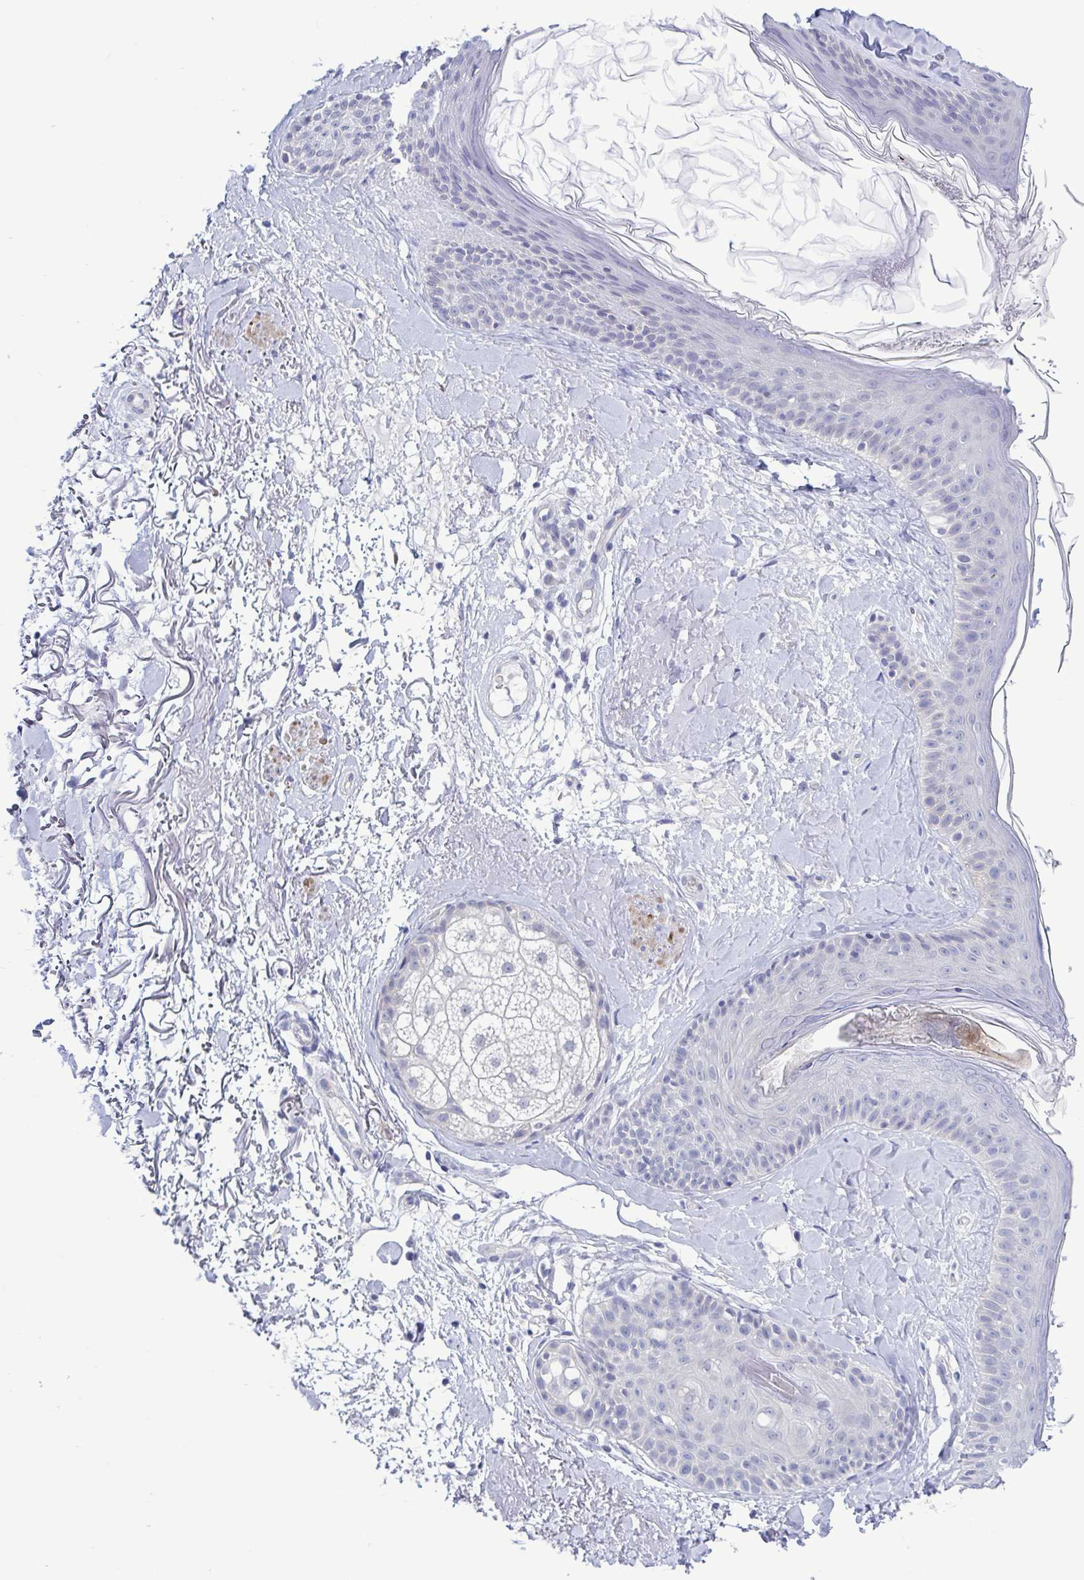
{"staining": {"intensity": "negative", "quantity": "none", "location": "none"}, "tissue": "skin", "cell_type": "Fibroblasts", "image_type": "normal", "snomed": [{"axis": "morphology", "description": "Normal tissue, NOS"}, {"axis": "topography", "description": "Skin"}], "caption": "Immunohistochemistry of benign skin exhibits no staining in fibroblasts. Brightfield microscopy of immunohistochemistry (IHC) stained with DAB (brown) and hematoxylin (blue), captured at high magnification.", "gene": "TEX12", "patient": {"sex": "male", "age": 73}}